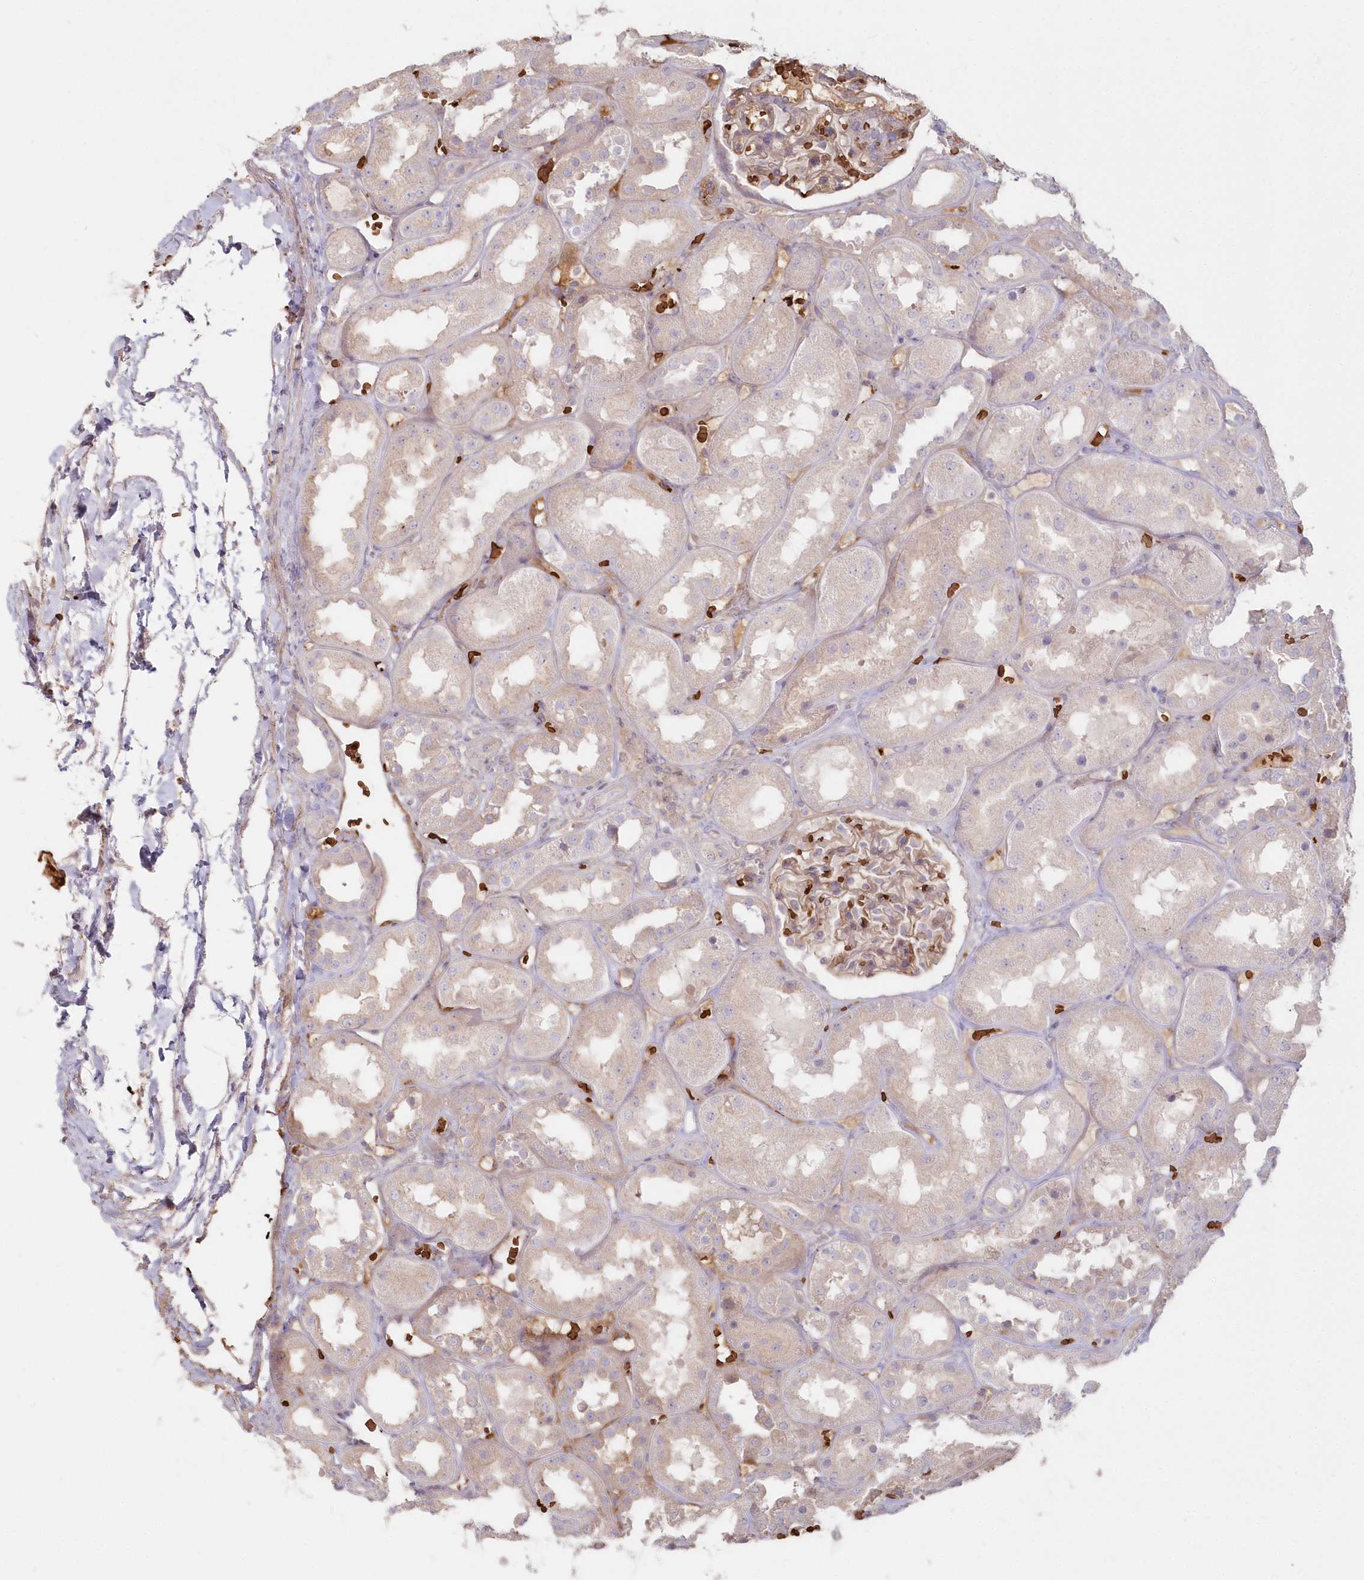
{"staining": {"intensity": "weak", "quantity": "<25%", "location": "cytoplasmic/membranous"}, "tissue": "kidney", "cell_type": "Cells in glomeruli", "image_type": "normal", "snomed": [{"axis": "morphology", "description": "Normal tissue, NOS"}, {"axis": "topography", "description": "Kidney"}], "caption": "IHC of unremarkable human kidney displays no staining in cells in glomeruli.", "gene": "SERINC1", "patient": {"sex": "male", "age": 70}}